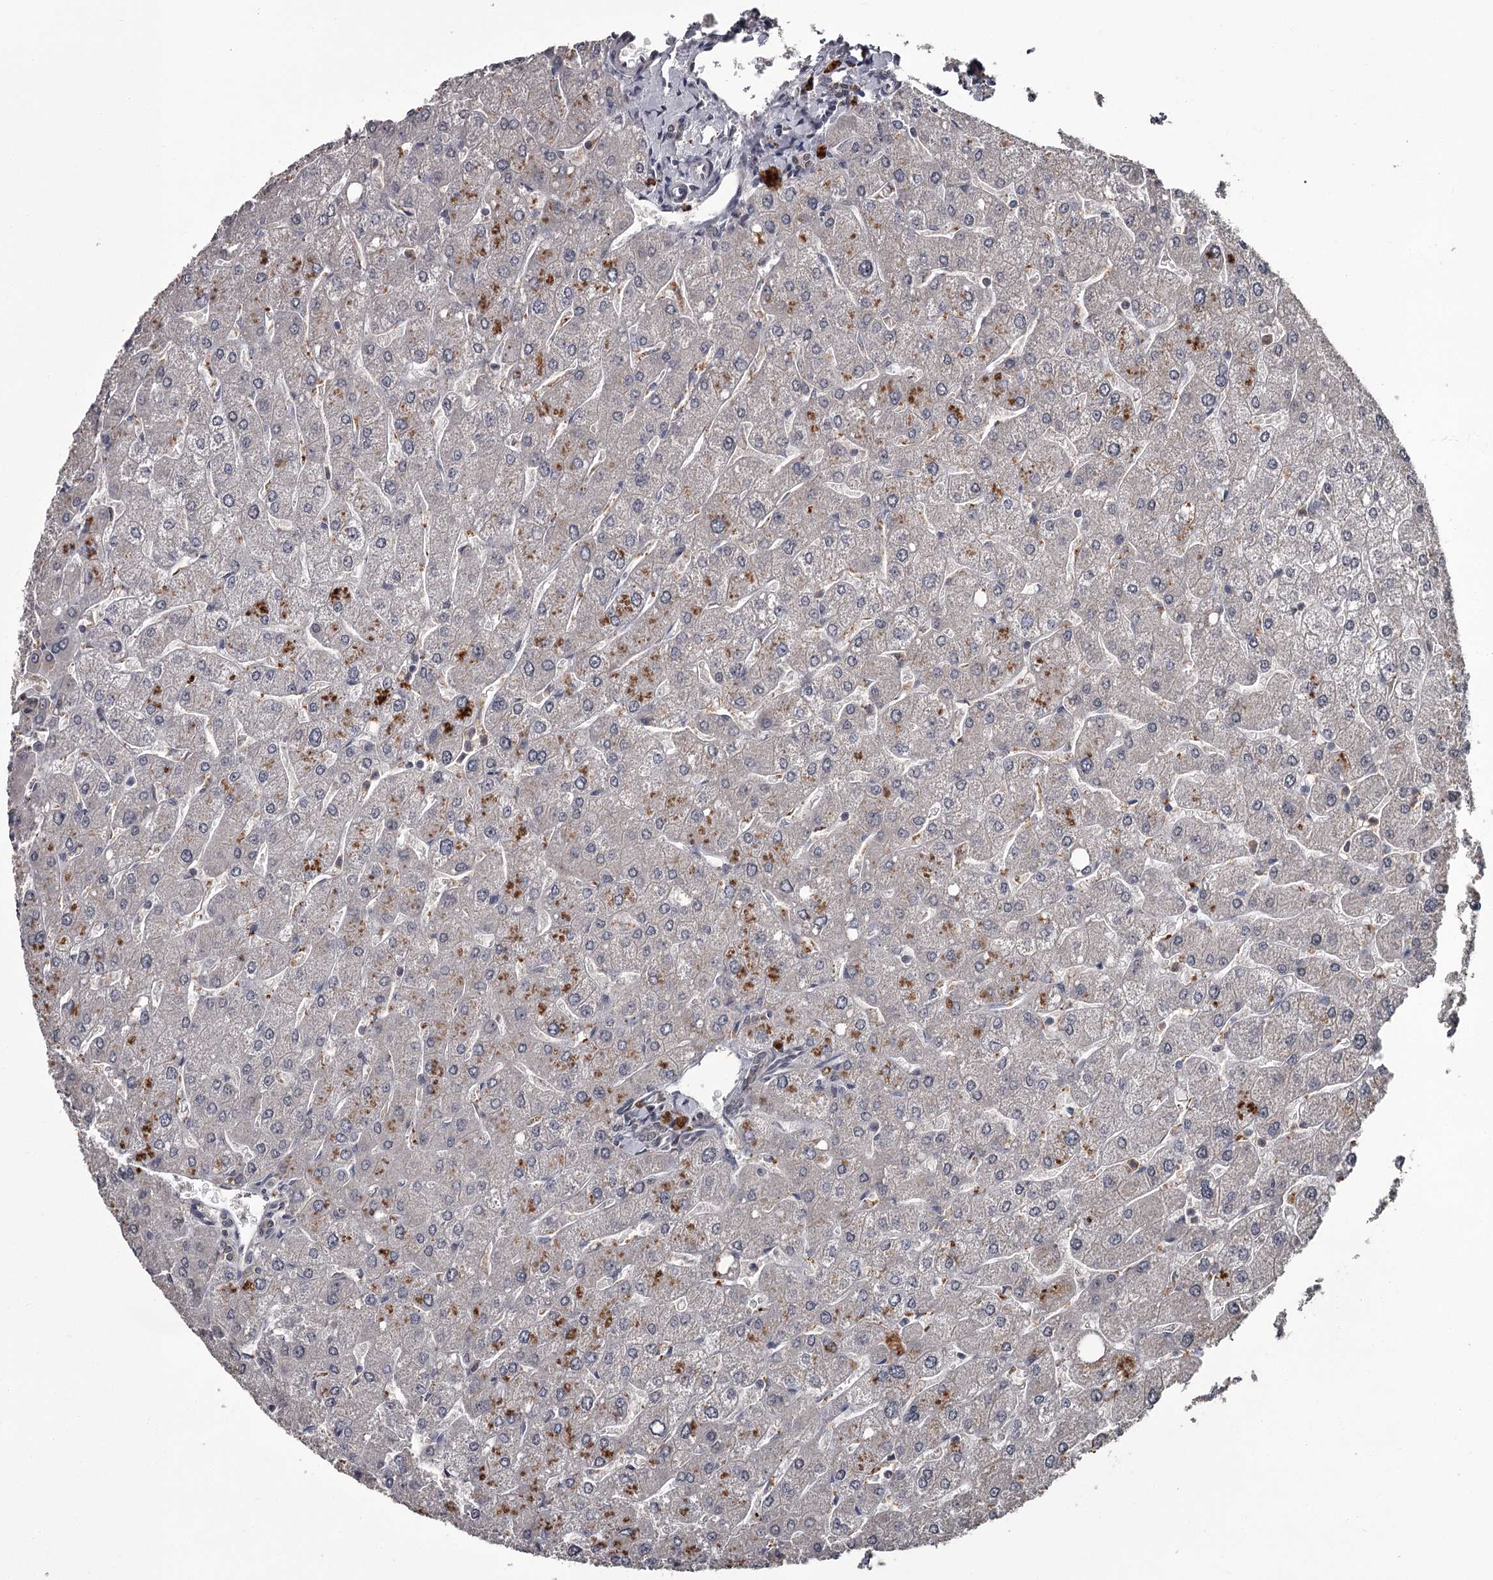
{"staining": {"intensity": "negative", "quantity": "none", "location": "none"}, "tissue": "liver", "cell_type": "Cholangiocytes", "image_type": "normal", "snomed": [{"axis": "morphology", "description": "Normal tissue, NOS"}, {"axis": "topography", "description": "Liver"}], "caption": "Immunohistochemistry (IHC) photomicrograph of normal human liver stained for a protein (brown), which displays no positivity in cholangiocytes. (DAB immunohistochemistry (IHC) visualized using brightfield microscopy, high magnification).", "gene": "PRPF40B", "patient": {"sex": "male", "age": 55}}